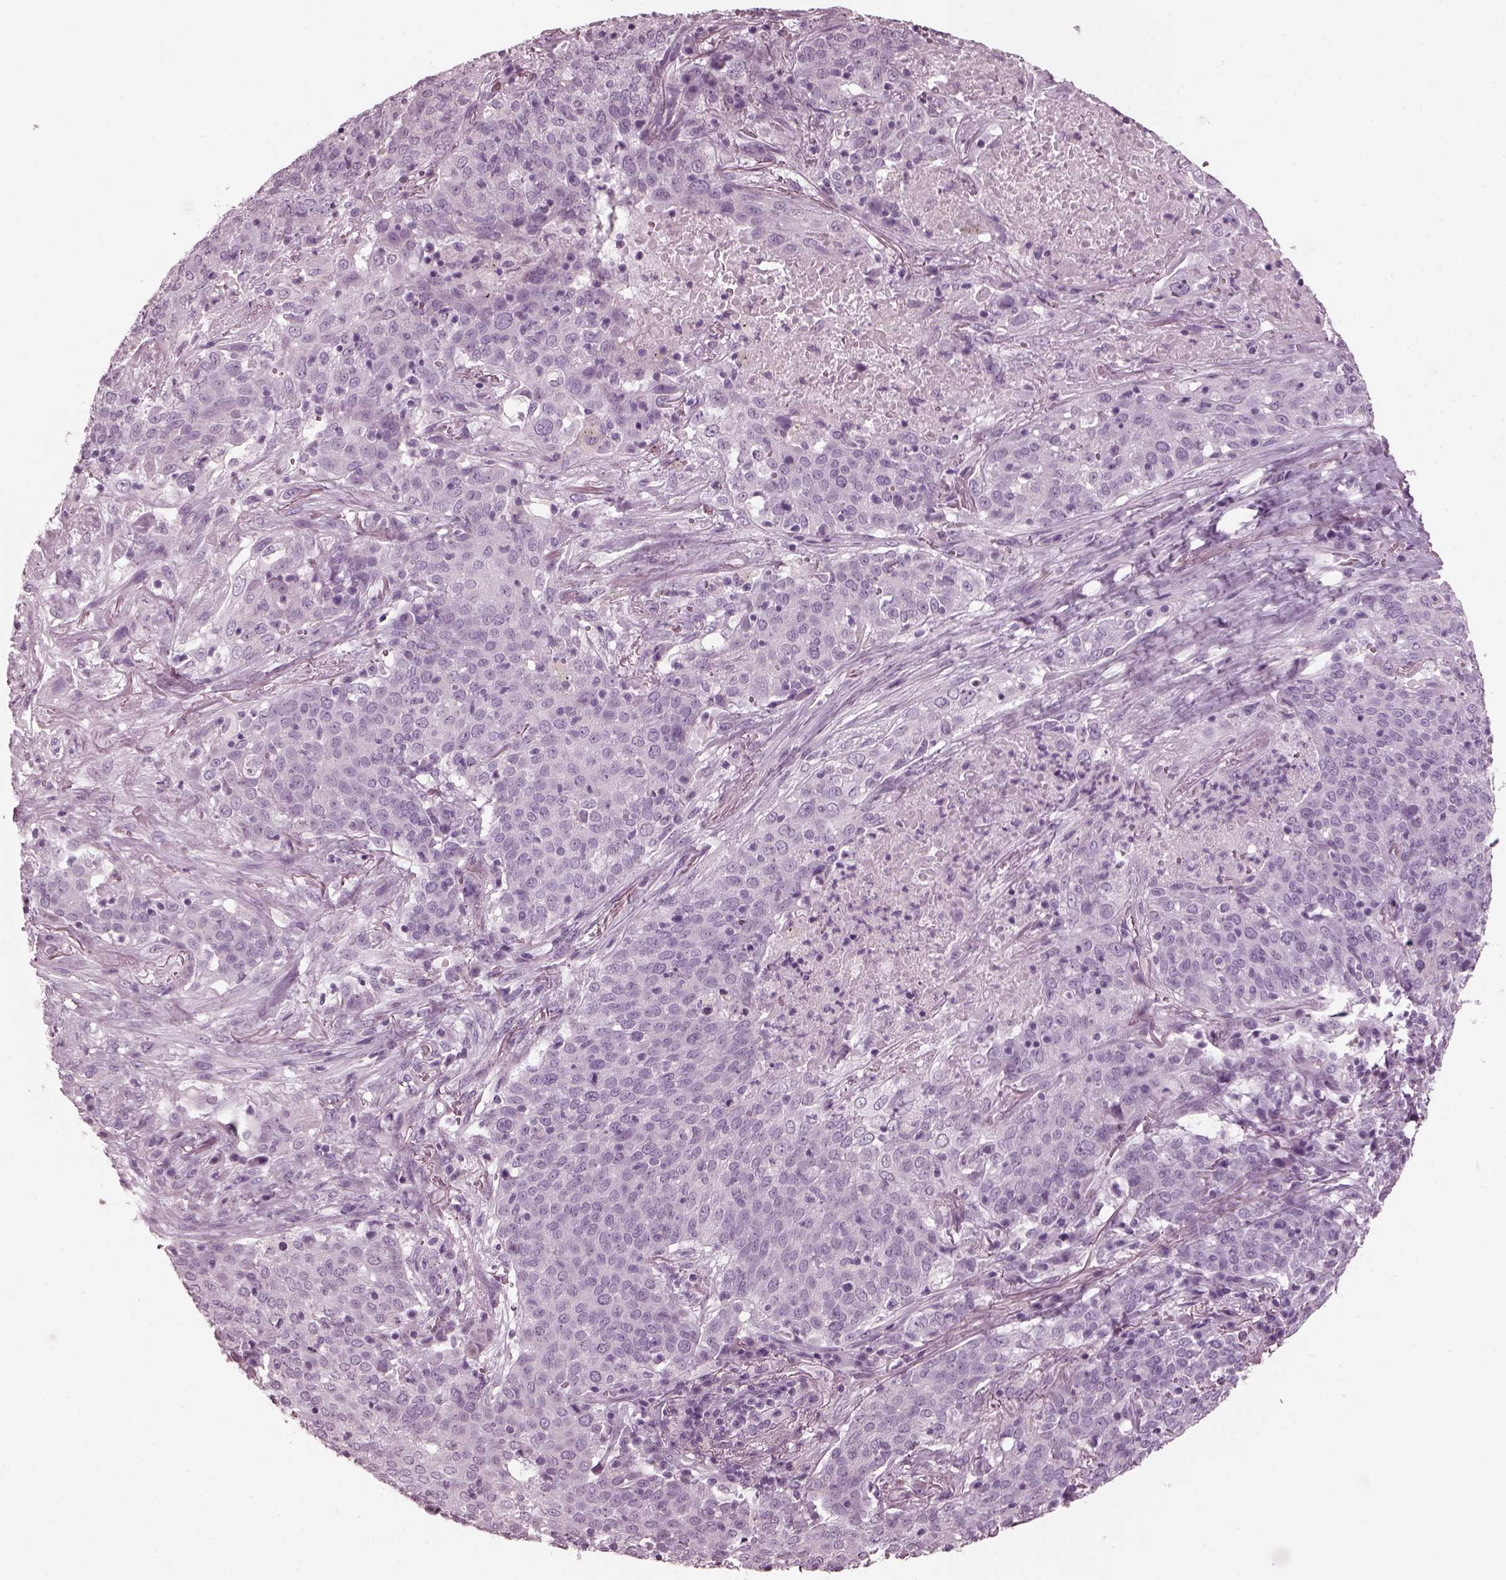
{"staining": {"intensity": "negative", "quantity": "none", "location": "none"}, "tissue": "lung cancer", "cell_type": "Tumor cells", "image_type": "cancer", "snomed": [{"axis": "morphology", "description": "Squamous cell carcinoma, NOS"}, {"axis": "topography", "description": "Lung"}], "caption": "DAB (3,3'-diaminobenzidine) immunohistochemical staining of human lung cancer (squamous cell carcinoma) demonstrates no significant staining in tumor cells.", "gene": "RCVRN", "patient": {"sex": "male", "age": 82}}